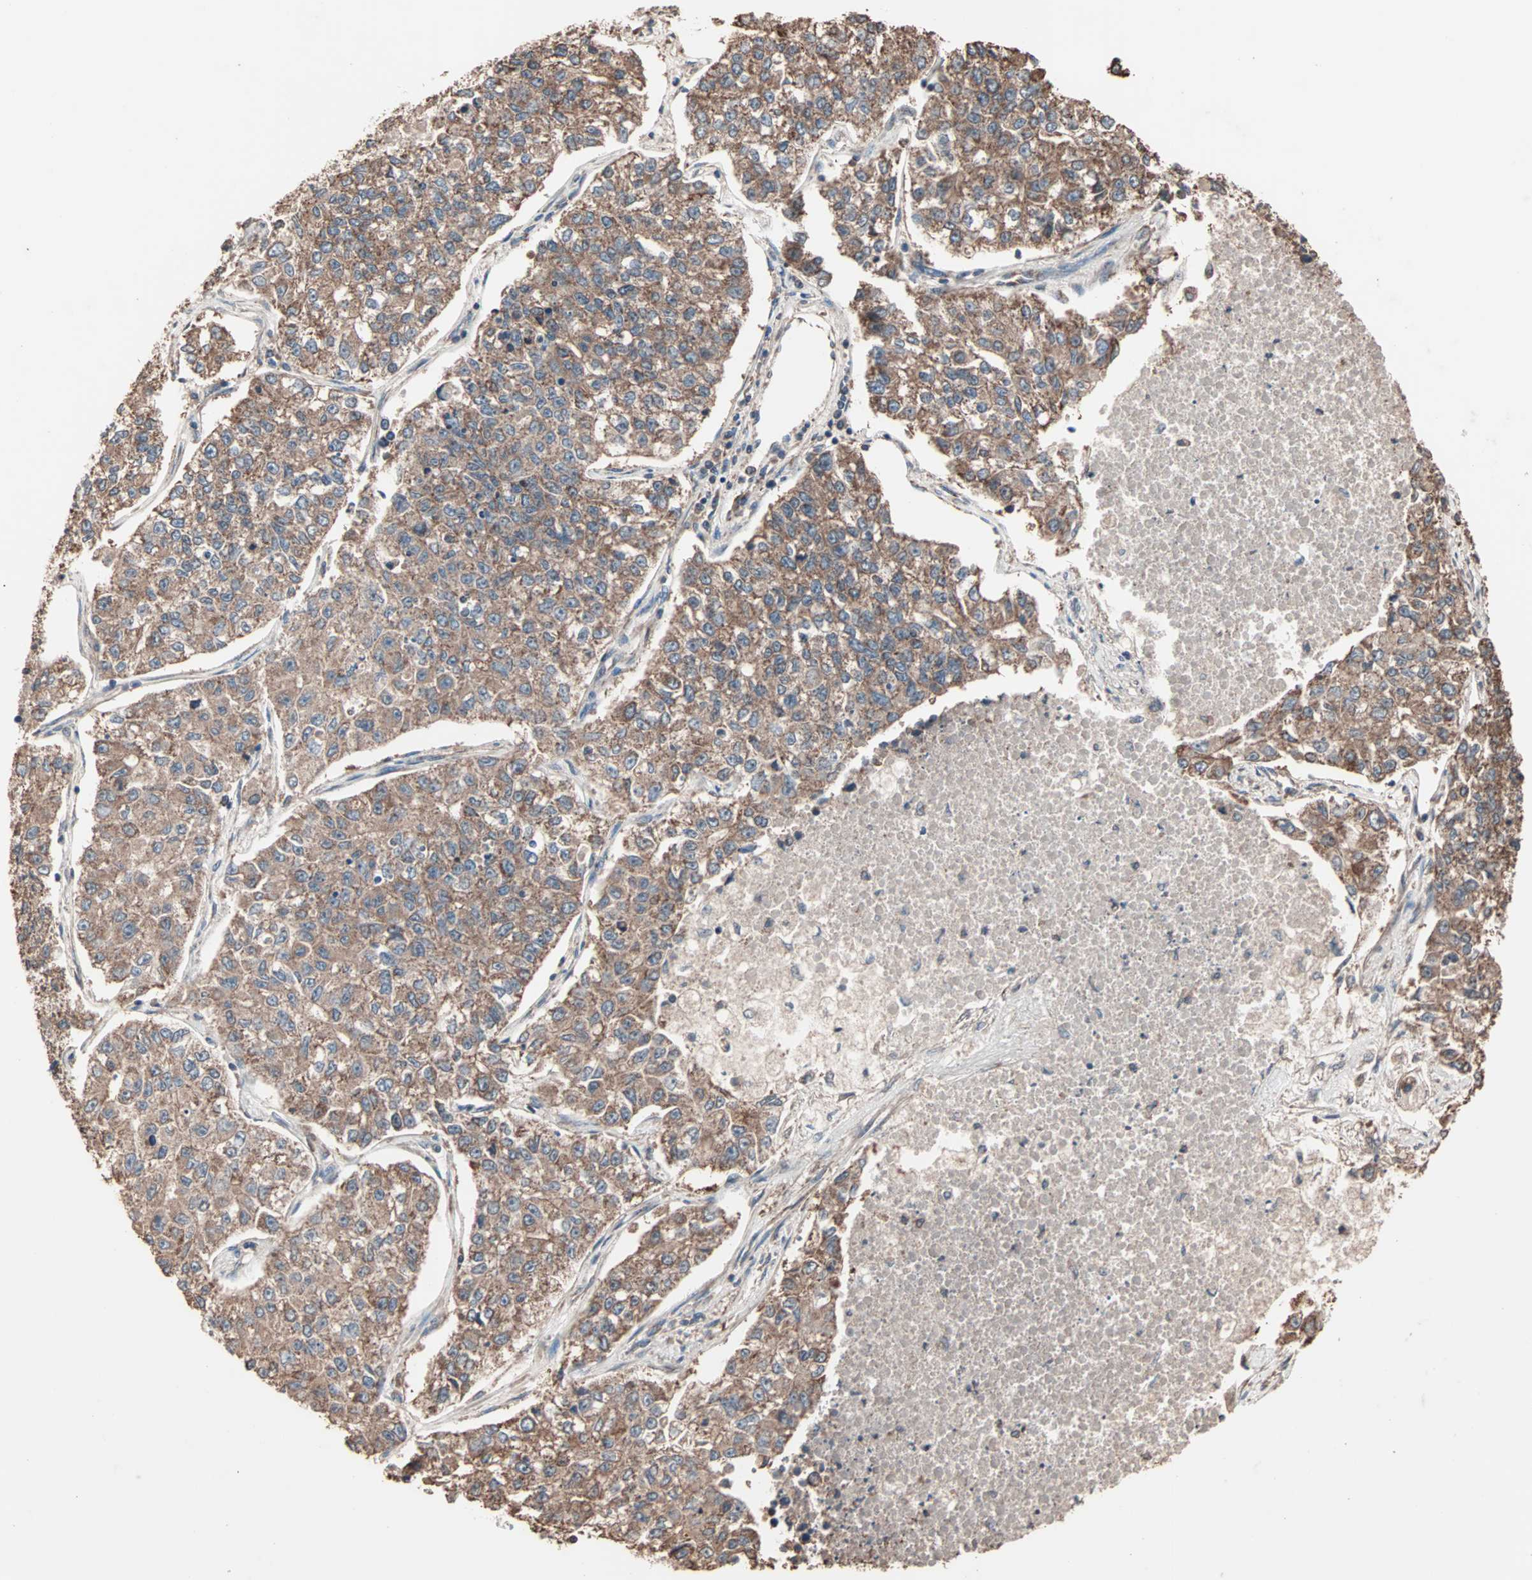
{"staining": {"intensity": "moderate", "quantity": ">75%", "location": "cytoplasmic/membranous"}, "tissue": "lung cancer", "cell_type": "Tumor cells", "image_type": "cancer", "snomed": [{"axis": "morphology", "description": "Adenocarcinoma, NOS"}, {"axis": "topography", "description": "Lung"}], "caption": "This is an image of immunohistochemistry staining of lung cancer (adenocarcinoma), which shows moderate expression in the cytoplasmic/membranous of tumor cells.", "gene": "MRPL2", "patient": {"sex": "male", "age": 49}}